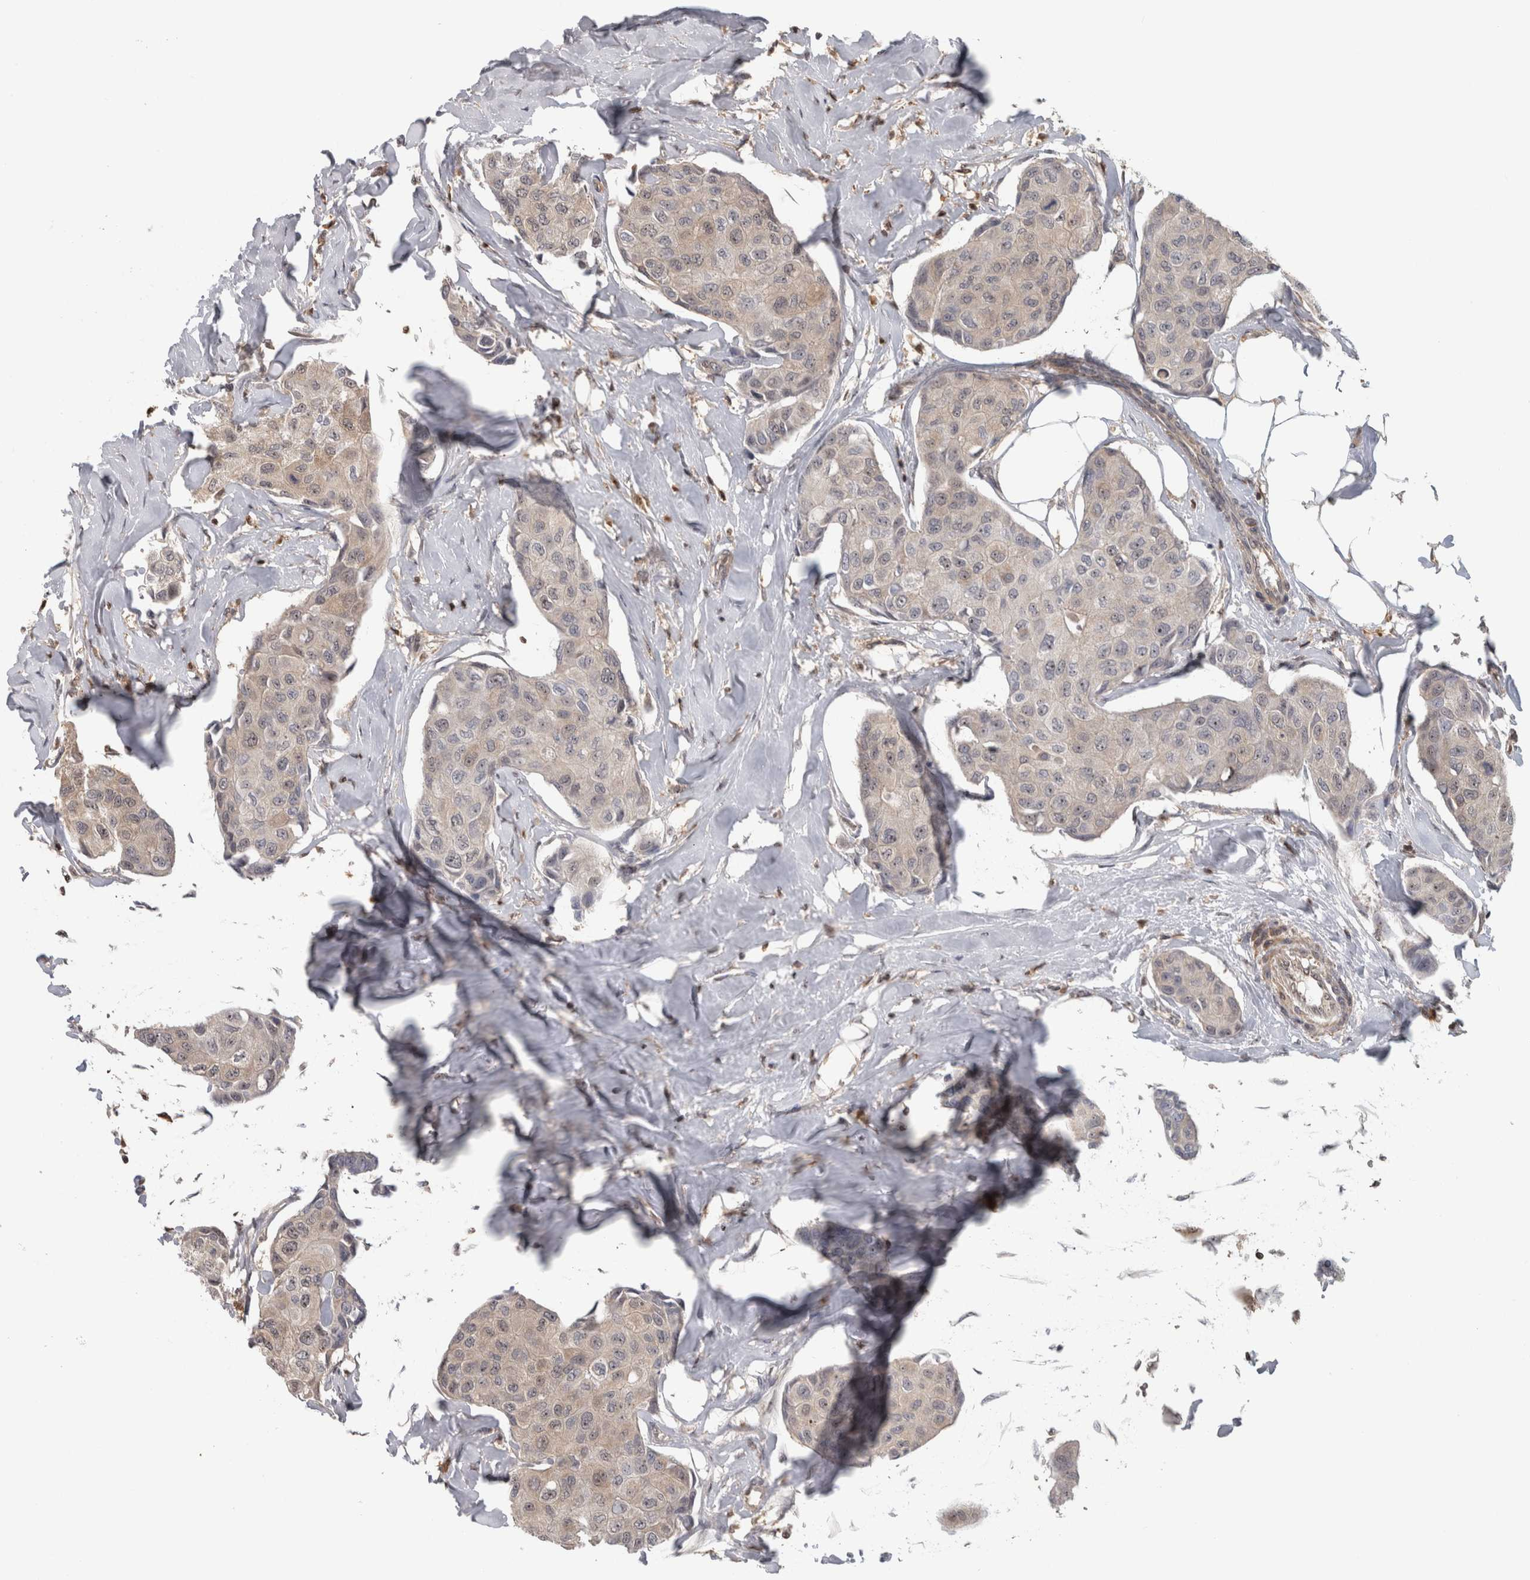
{"staining": {"intensity": "weak", "quantity": "25%-75%", "location": "cytoplasmic/membranous,nuclear"}, "tissue": "breast cancer", "cell_type": "Tumor cells", "image_type": "cancer", "snomed": [{"axis": "morphology", "description": "Duct carcinoma"}, {"axis": "topography", "description": "Breast"}], "caption": "Brown immunohistochemical staining in human breast intraductal carcinoma shows weak cytoplasmic/membranous and nuclear staining in about 25%-75% of tumor cells. (DAB IHC, brown staining for protein, blue staining for nuclei).", "gene": "TDRD7", "patient": {"sex": "female", "age": 80}}